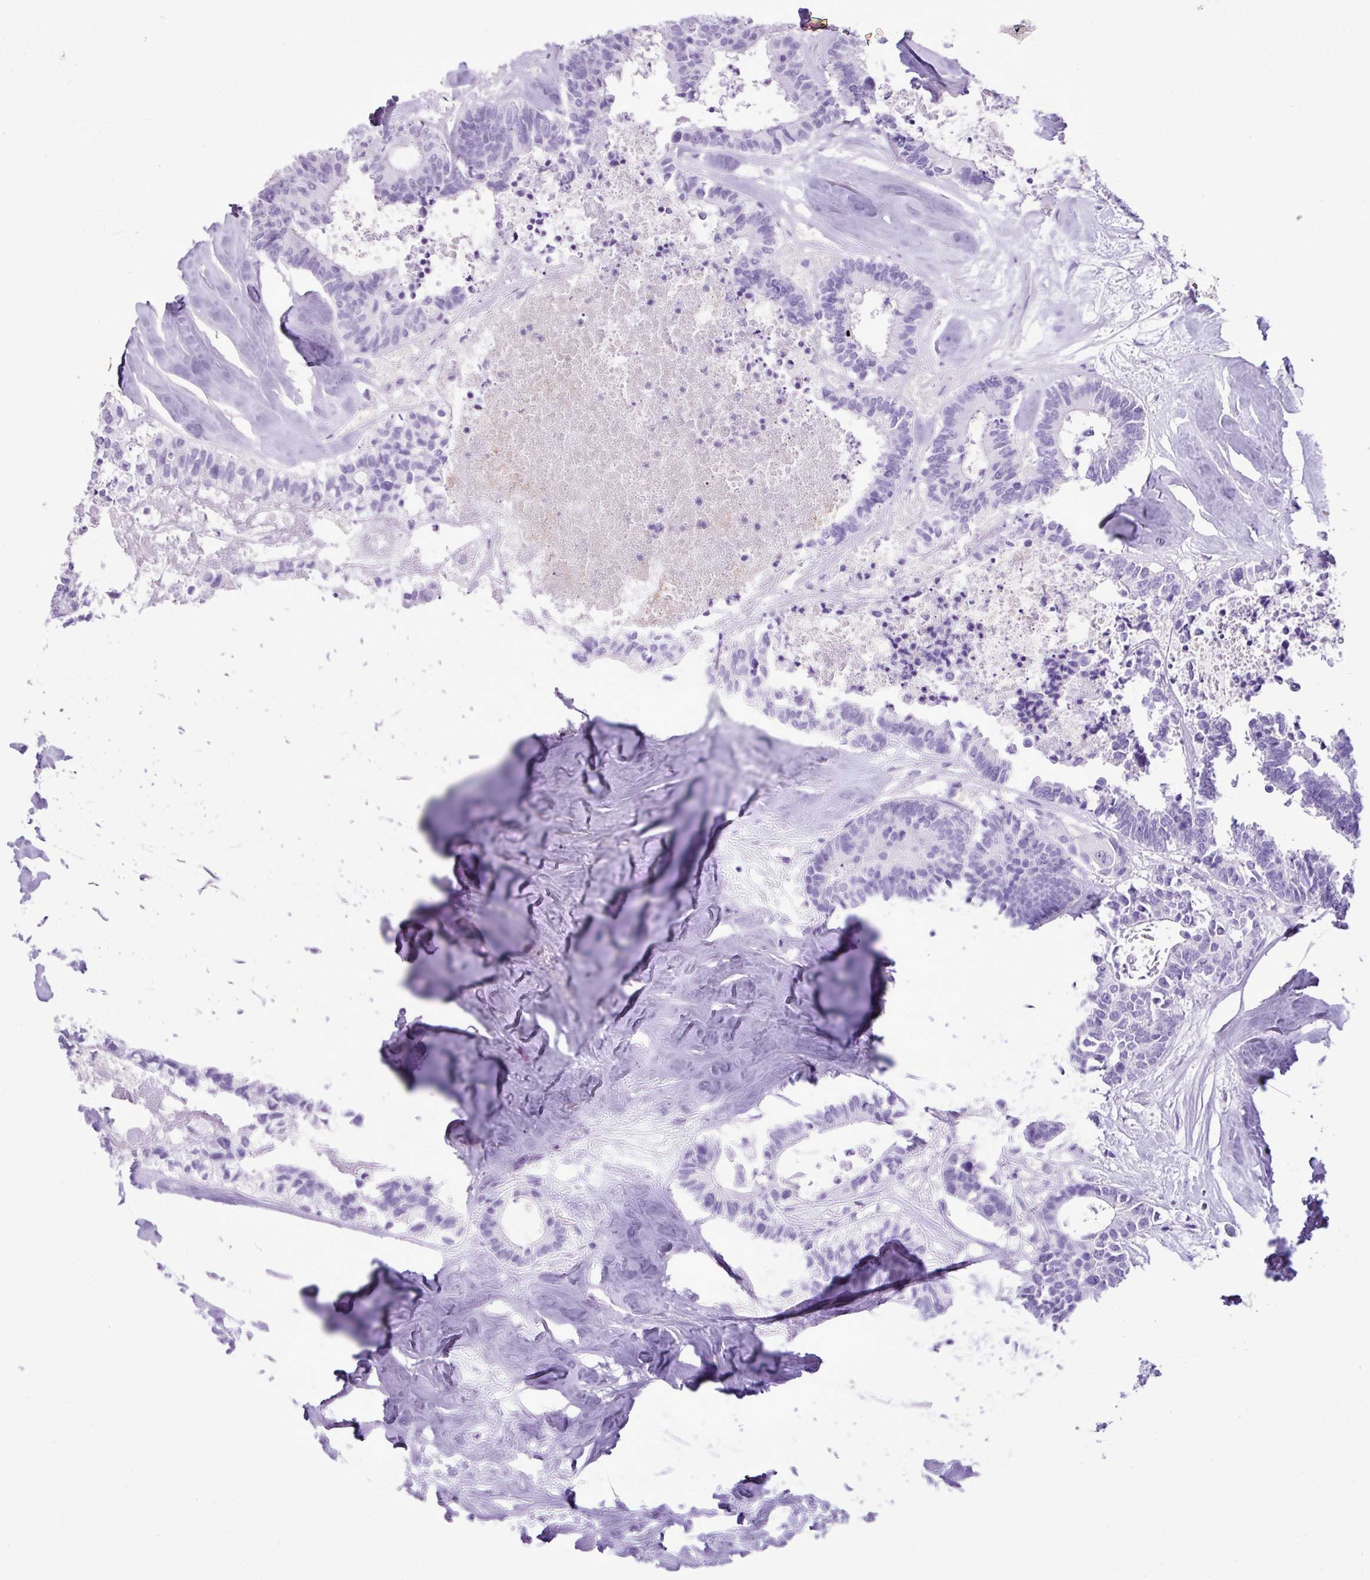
{"staining": {"intensity": "negative", "quantity": "none", "location": "none"}, "tissue": "colorectal cancer", "cell_type": "Tumor cells", "image_type": "cancer", "snomed": [{"axis": "morphology", "description": "Adenocarcinoma, NOS"}, {"axis": "topography", "description": "Colon"}, {"axis": "topography", "description": "Rectum"}], "caption": "Immunohistochemistry (IHC) histopathology image of neoplastic tissue: adenocarcinoma (colorectal) stained with DAB demonstrates no significant protein staining in tumor cells. Nuclei are stained in blue.", "gene": "ZSCAN5A", "patient": {"sex": "male", "age": 57}}